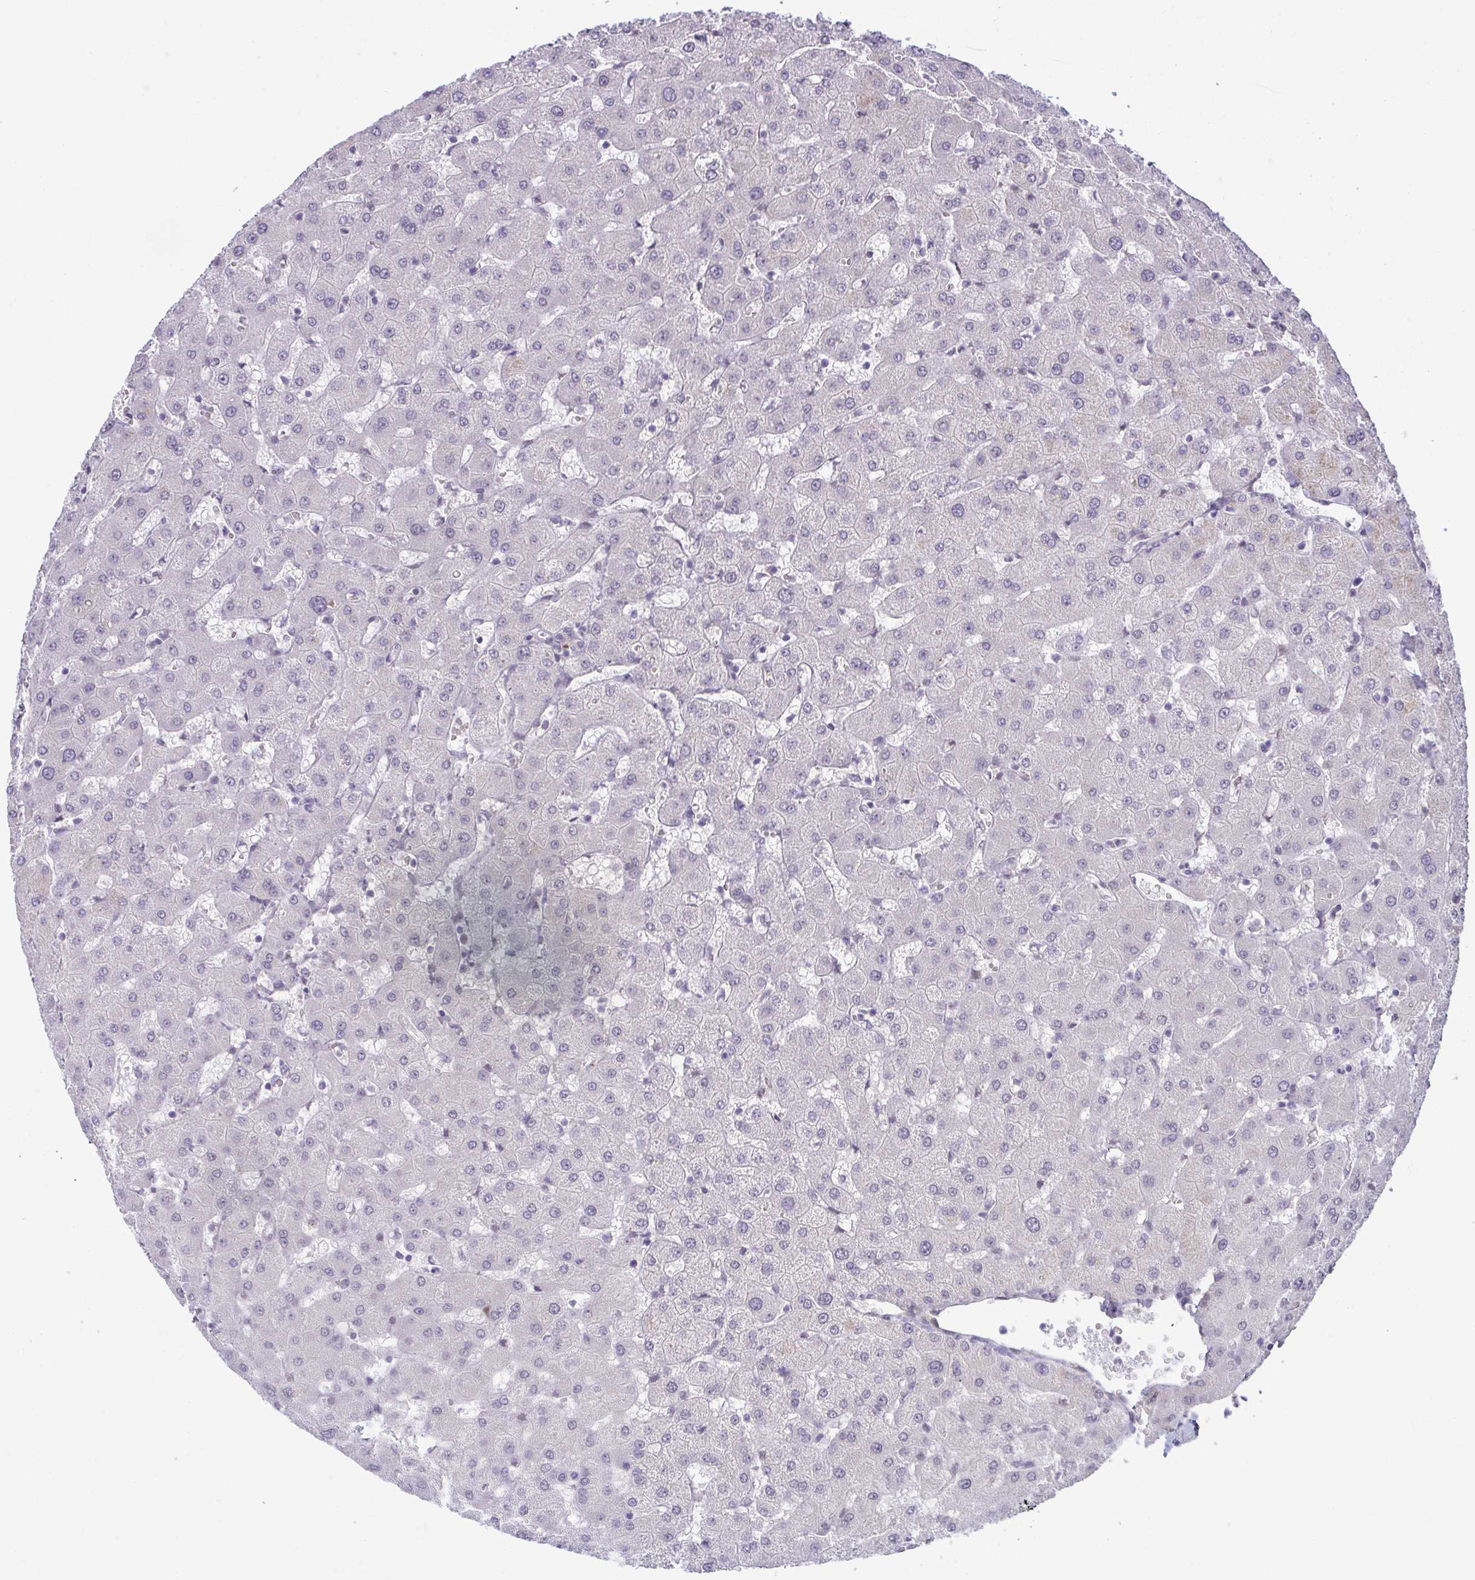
{"staining": {"intensity": "negative", "quantity": "none", "location": "none"}, "tissue": "liver", "cell_type": "Cholangiocytes", "image_type": "normal", "snomed": [{"axis": "morphology", "description": "Normal tissue, NOS"}, {"axis": "topography", "description": "Liver"}], "caption": "This photomicrograph is of unremarkable liver stained with immunohistochemistry to label a protein in brown with the nuclei are counter-stained blue. There is no expression in cholangiocytes. The staining is performed using DAB (3,3'-diaminobenzidine) brown chromogen with nuclei counter-stained in using hematoxylin.", "gene": "SETD7", "patient": {"sex": "female", "age": 63}}